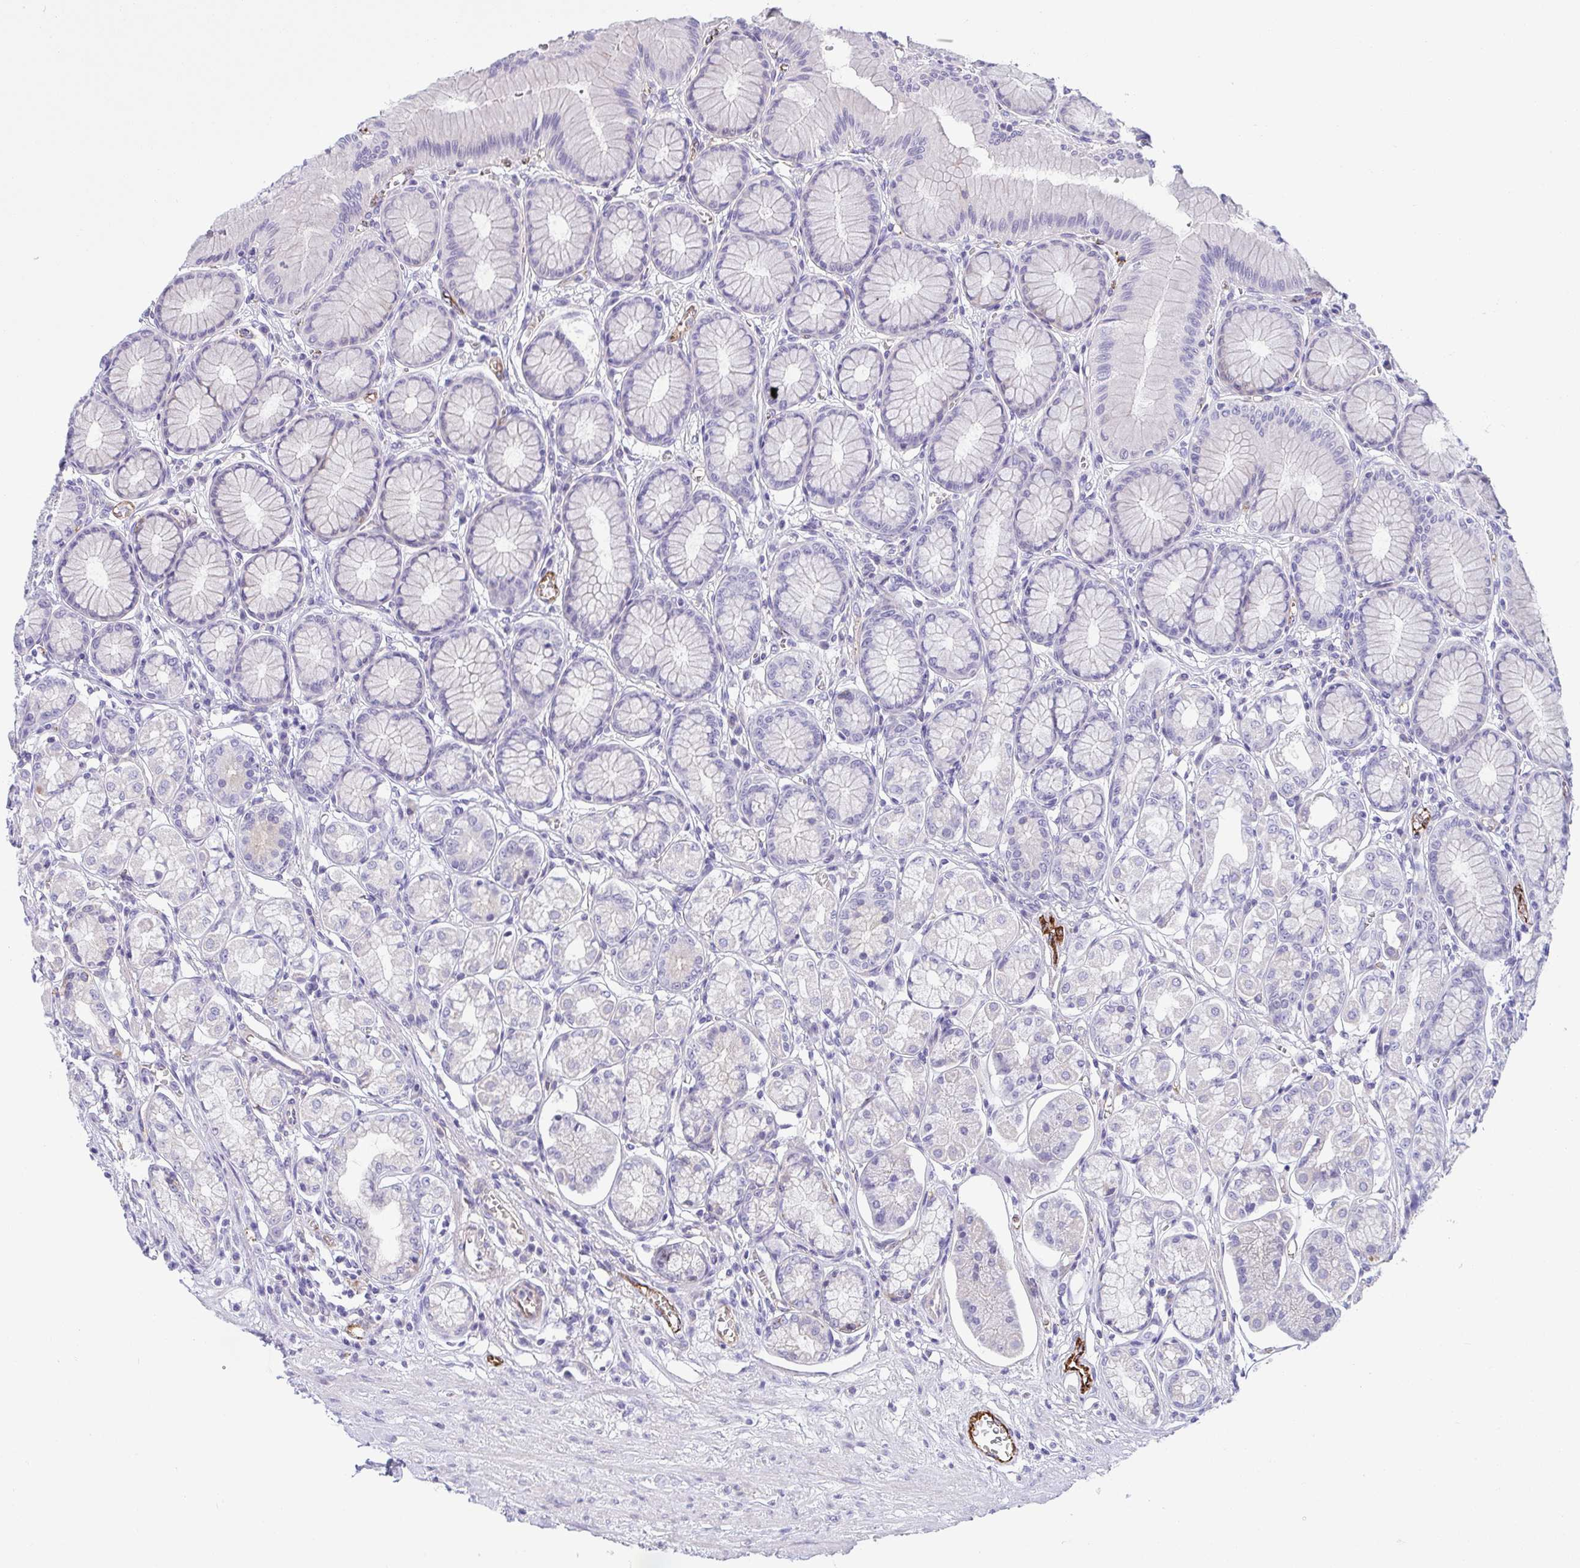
{"staining": {"intensity": "negative", "quantity": "none", "location": "none"}, "tissue": "stomach", "cell_type": "Glandular cells", "image_type": "normal", "snomed": [{"axis": "morphology", "description": "Normal tissue, NOS"}, {"axis": "topography", "description": "Stomach"}, {"axis": "topography", "description": "Stomach, lower"}], "caption": "Protein analysis of unremarkable stomach reveals no significant positivity in glandular cells. (Stains: DAB IHC with hematoxylin counter stain, Microscopy: brightfield microscopy at high magnification).", "gene": "TOR1AIP2", "patient": {"sex": "male", "age": 76}}